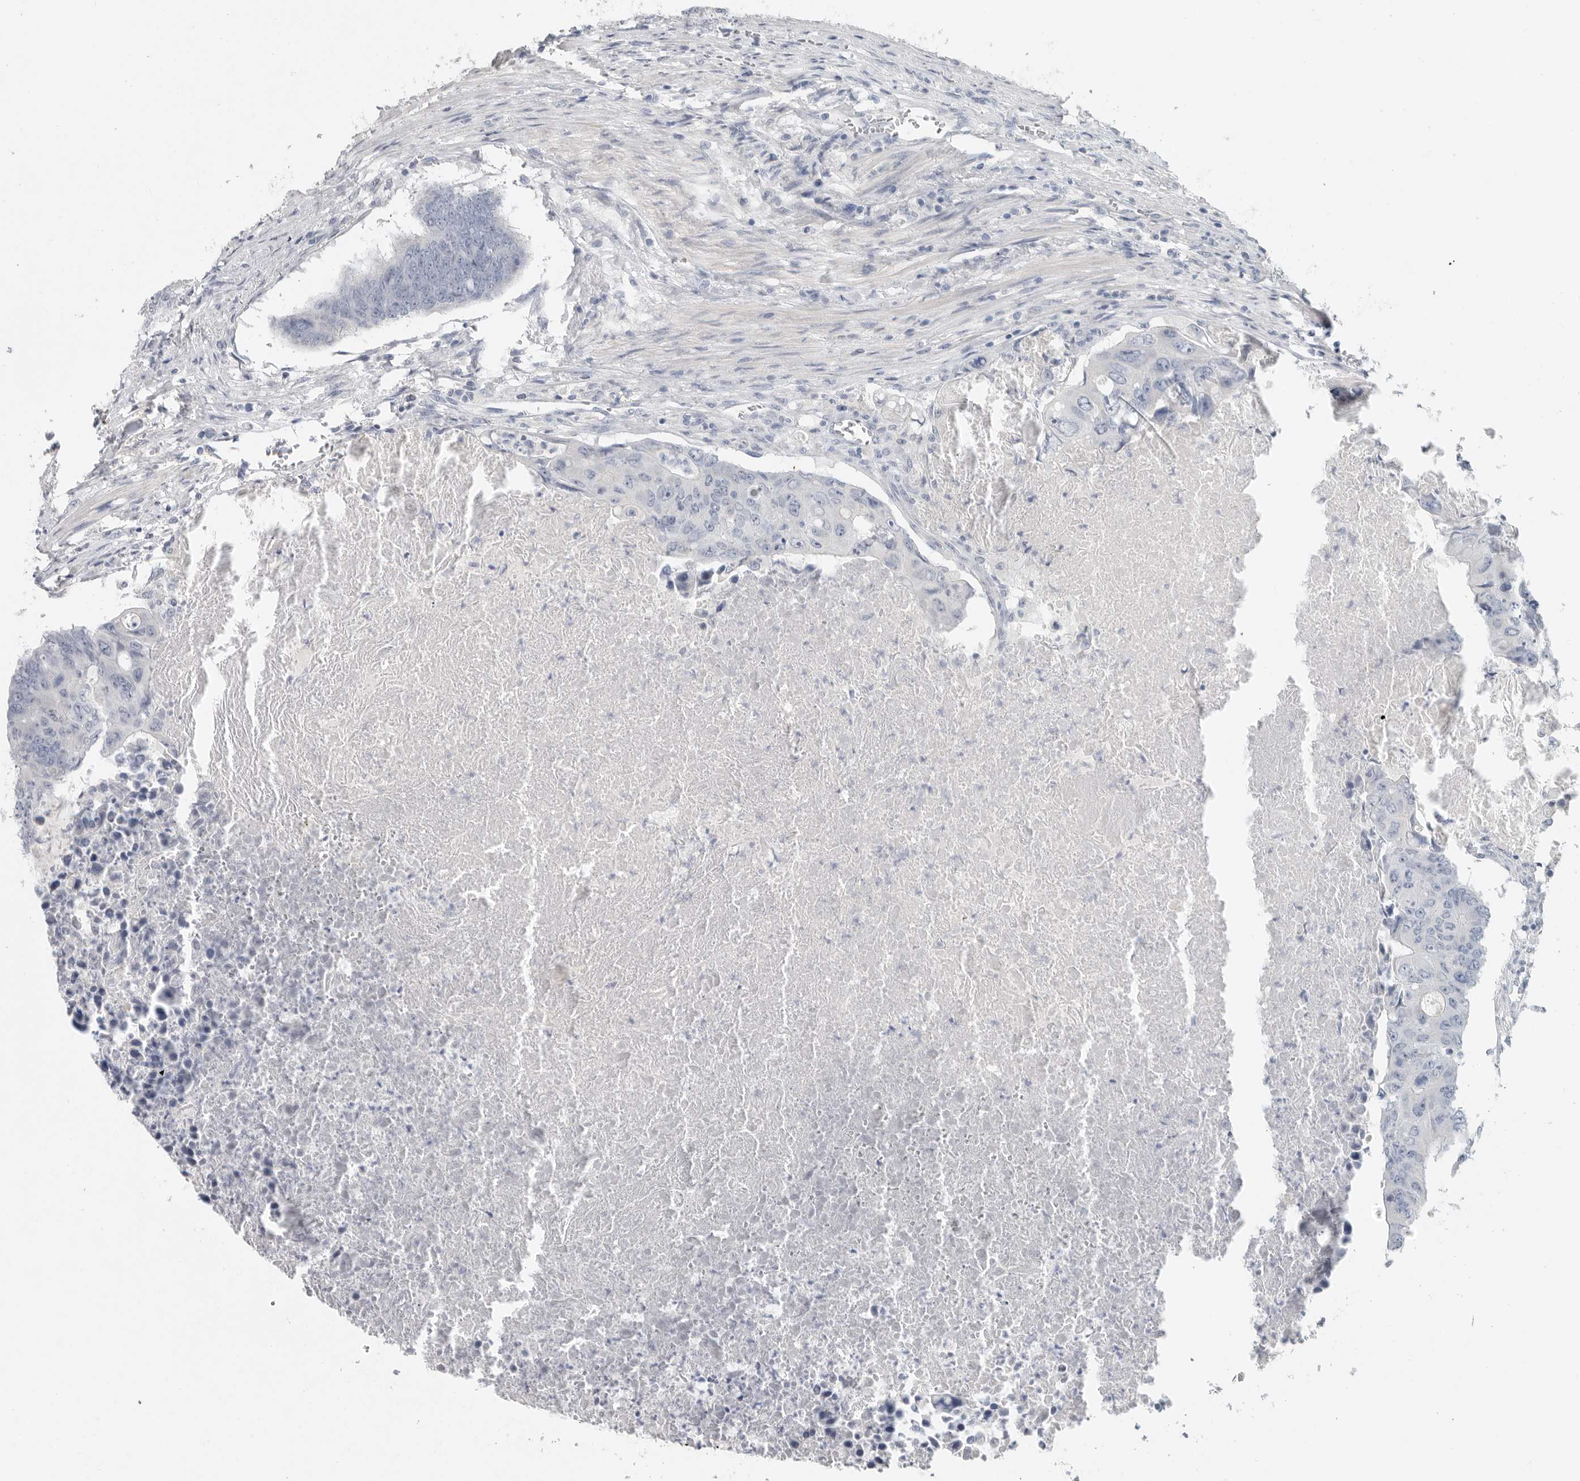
{"staining": {"intensity": "negative", "quantity": "none", "location": "none"}, "tissue": "colorectal cancer", "cell_type": "Tumor cells", "image_type": "cancer", "snomed": [{"axis": "morphology", "description": "Adenocarcinoma, NOS"}, {"axis": "topography", "description": "Colon"}], "caption": "Immunohistochemical staining of human adenocarcinoma (colorectal) reveals no significant staining in tumor cells.", "gene": "REG4", "patient": {"sex": "male", "age": 87}}